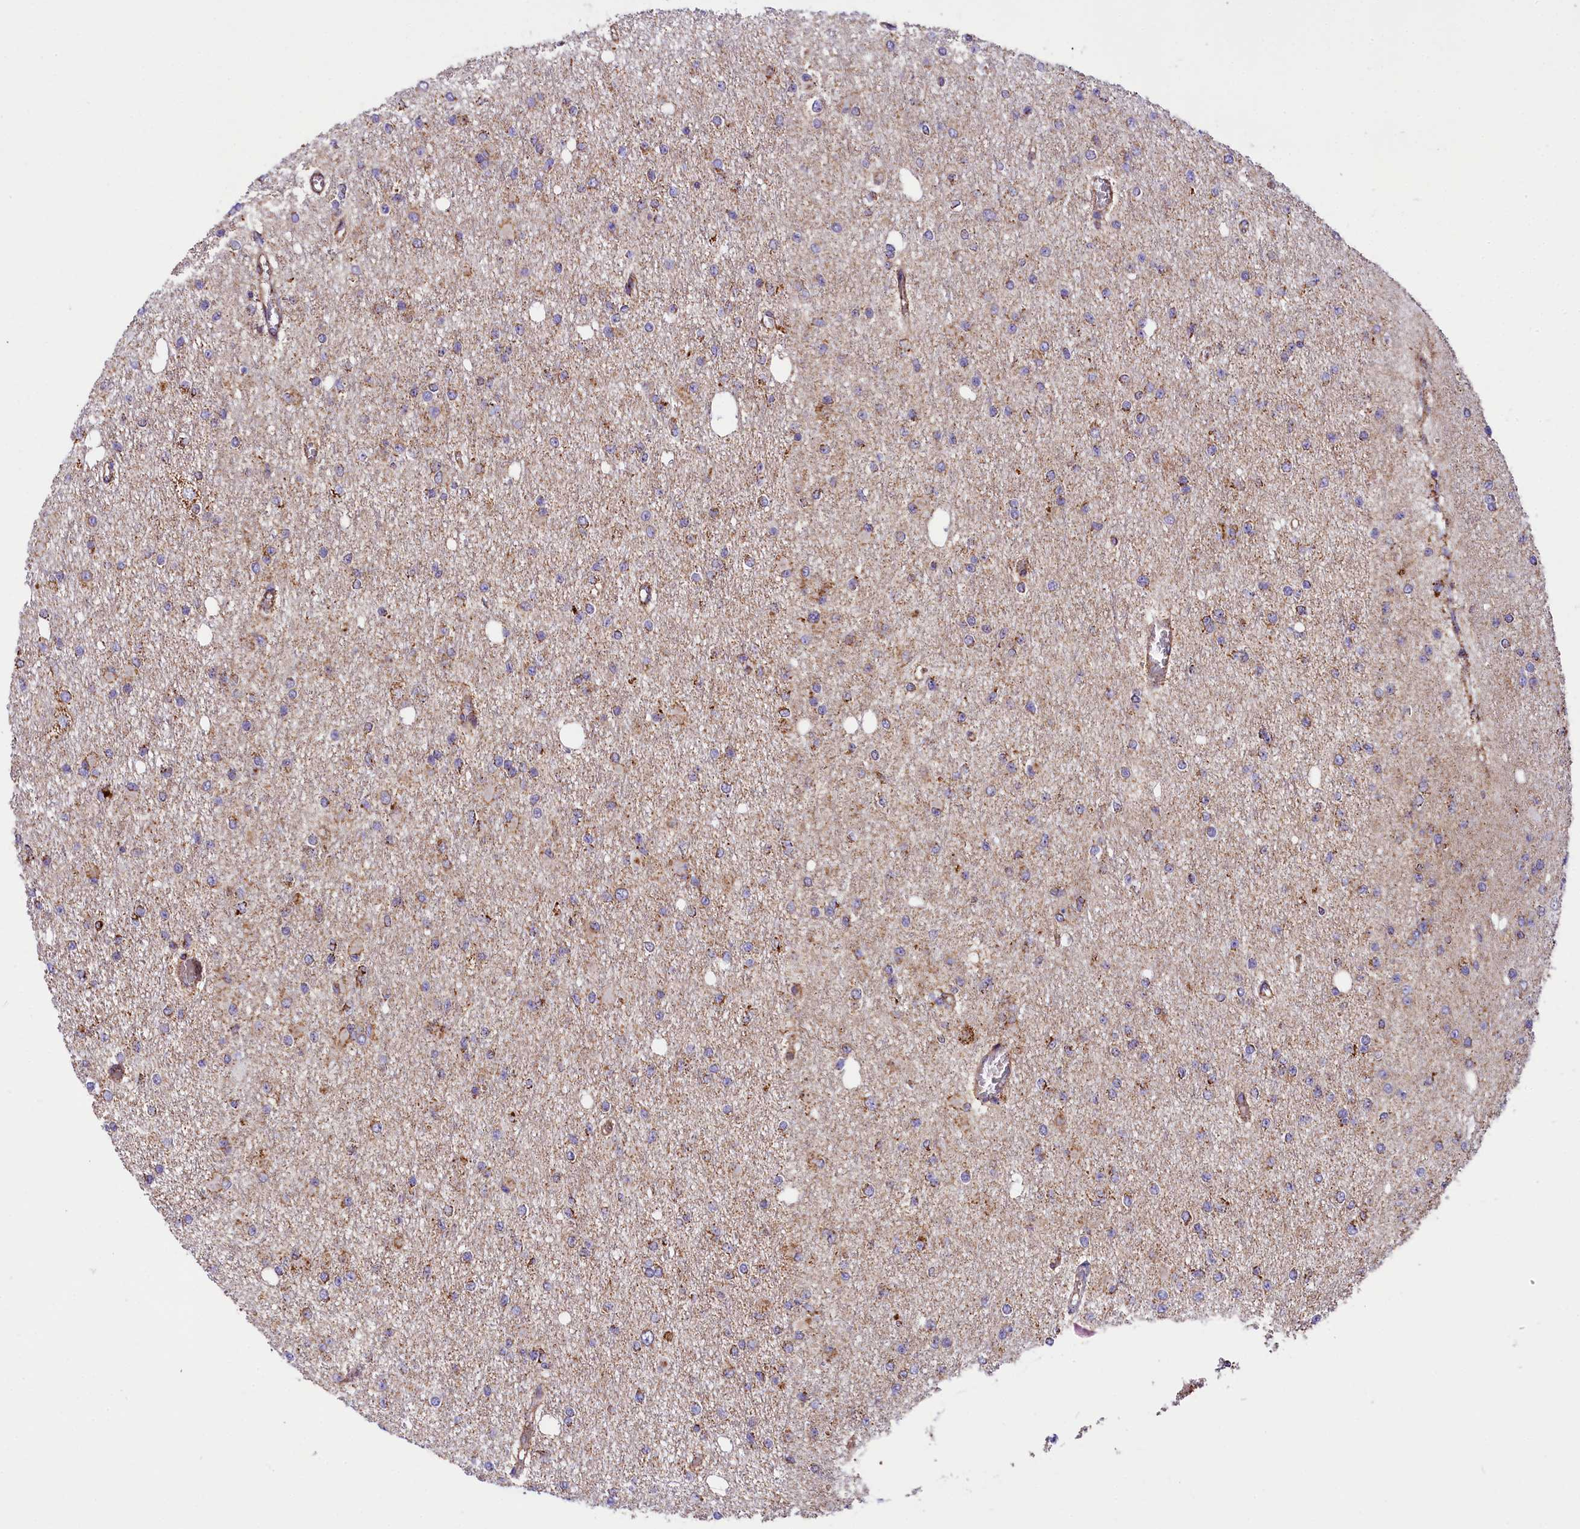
{"staining": {"intensity": "moderate", "quantity": "25%-75%", "location": "cytoplasmic/membranous"}, "tissue": "glioma", "cell_type": "Tumor cells", "image_type": "cancer", "snomed": [{"axis": "morphology", "description": "Glioma, malignant, Low grade"}, {"axis": "topography", "description": "Brain"}], "caption": "Protein expression analysis of human glioma reveals moderate cytoplasmic/membranous staining in about 25%-75% of tumor cells.", "gene": "NDUFA8", "patient": {"sex": "female", "age": 22}}